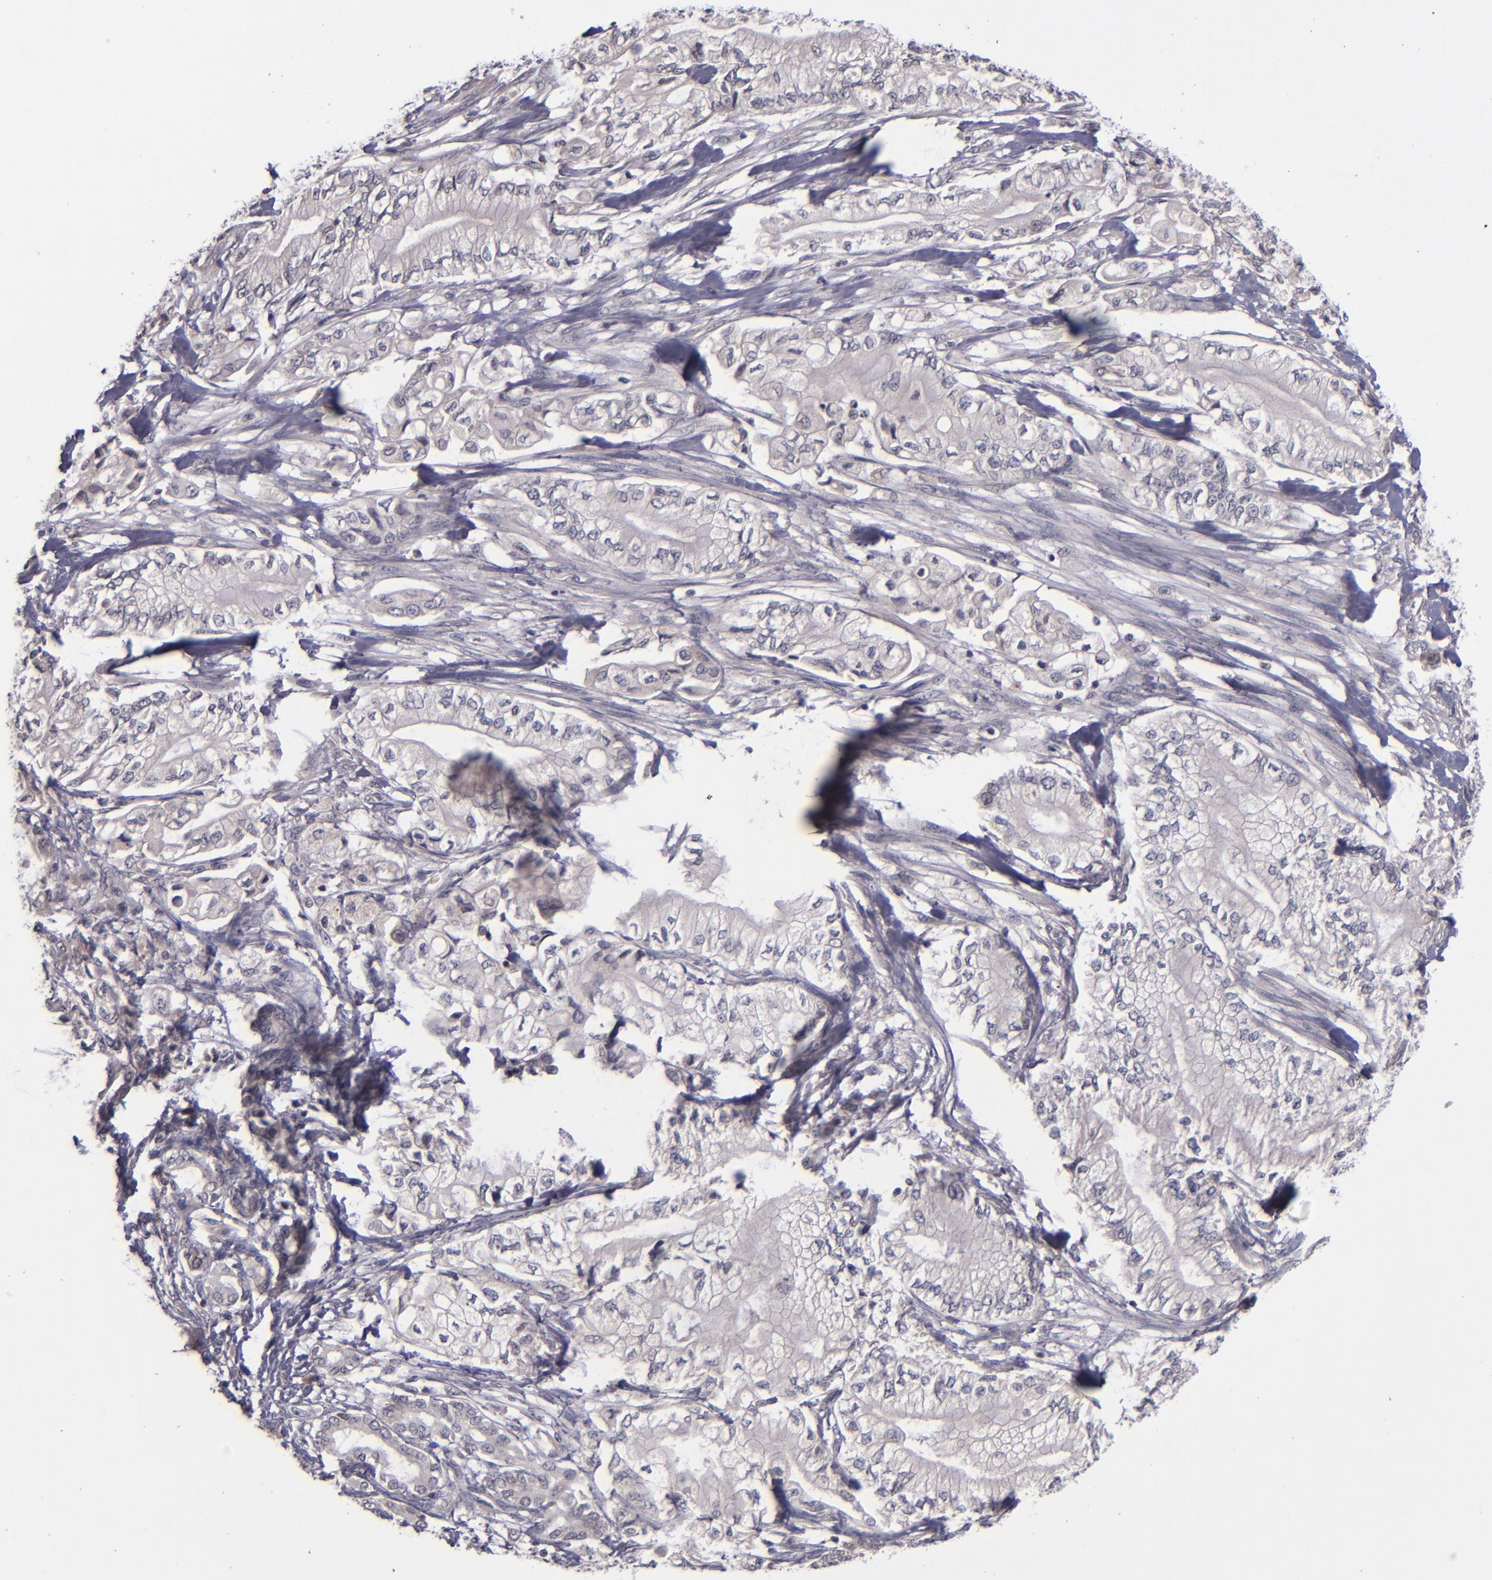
{"staining": {"intensity": "negative", "quantity": "none", "location": "none"}, "tissue": "pancreatic cancer", "cell_type": "Tumor cells", "image_type": "cancer", "snomed": [{"axis": "morphology", "description": "Adenocarcinoma, NOS"}, {"axis": "topography", "description": "Pancreas"}], "caption": "High power microscopy histopathology image of an IHC micrograph of pancreatic cancer, revealing no significant staining in tumor cells. The staining was performed using DAB to visualize the protein expression in brown, while the nuclei were stained in blue with hematoxylin (Magnification: 20x).", "gene": "TSC2", "patient": {"sex": "male", "age": 79}}